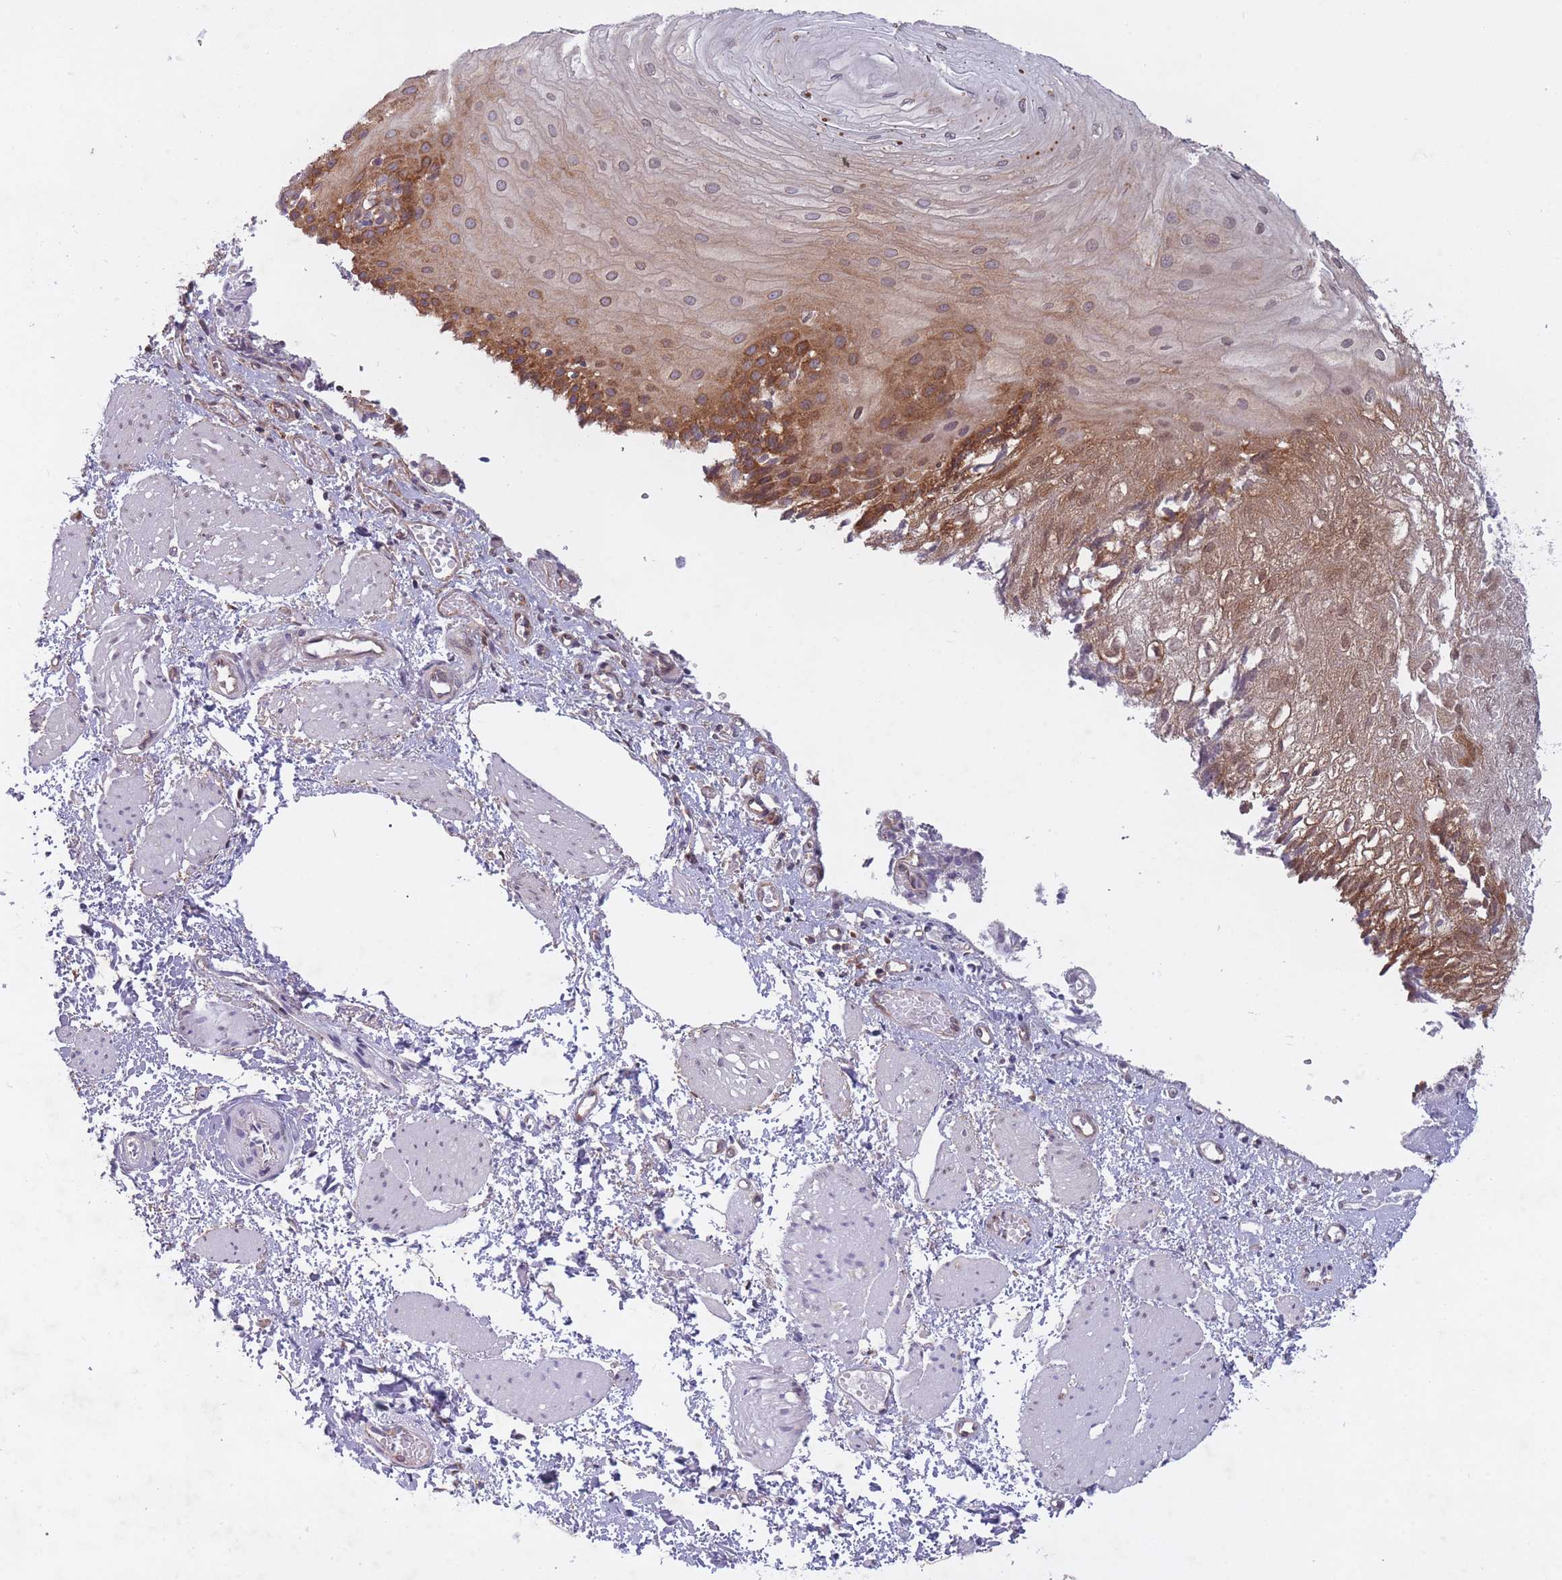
{"staining": {"intensity": "moderate", "quantity": ">75%", "location": "cytoplasmic/membranous"}, "tissue": "esophagus", "cell_type": "Squamous epithelial cells", "image_type": "normal", "snomed": [{"axis": "morphology", "description": "Normal tissue, NOS"}, {"axis": "topography", "description": "Esophagus"}], "caption": "Immunohistochemistry (IHC) (DAB (3,3'-diaminobenzidine)) staining of normal human esophagus displays moderate cytoplasmic/membranous protein positivity in about >75% of squamous epithelial cells. (DAB = brown stain, brightfield microscopy at high magnification).", "gene": "CCDC124", "patient": {"sex": "male", "age": 69}}